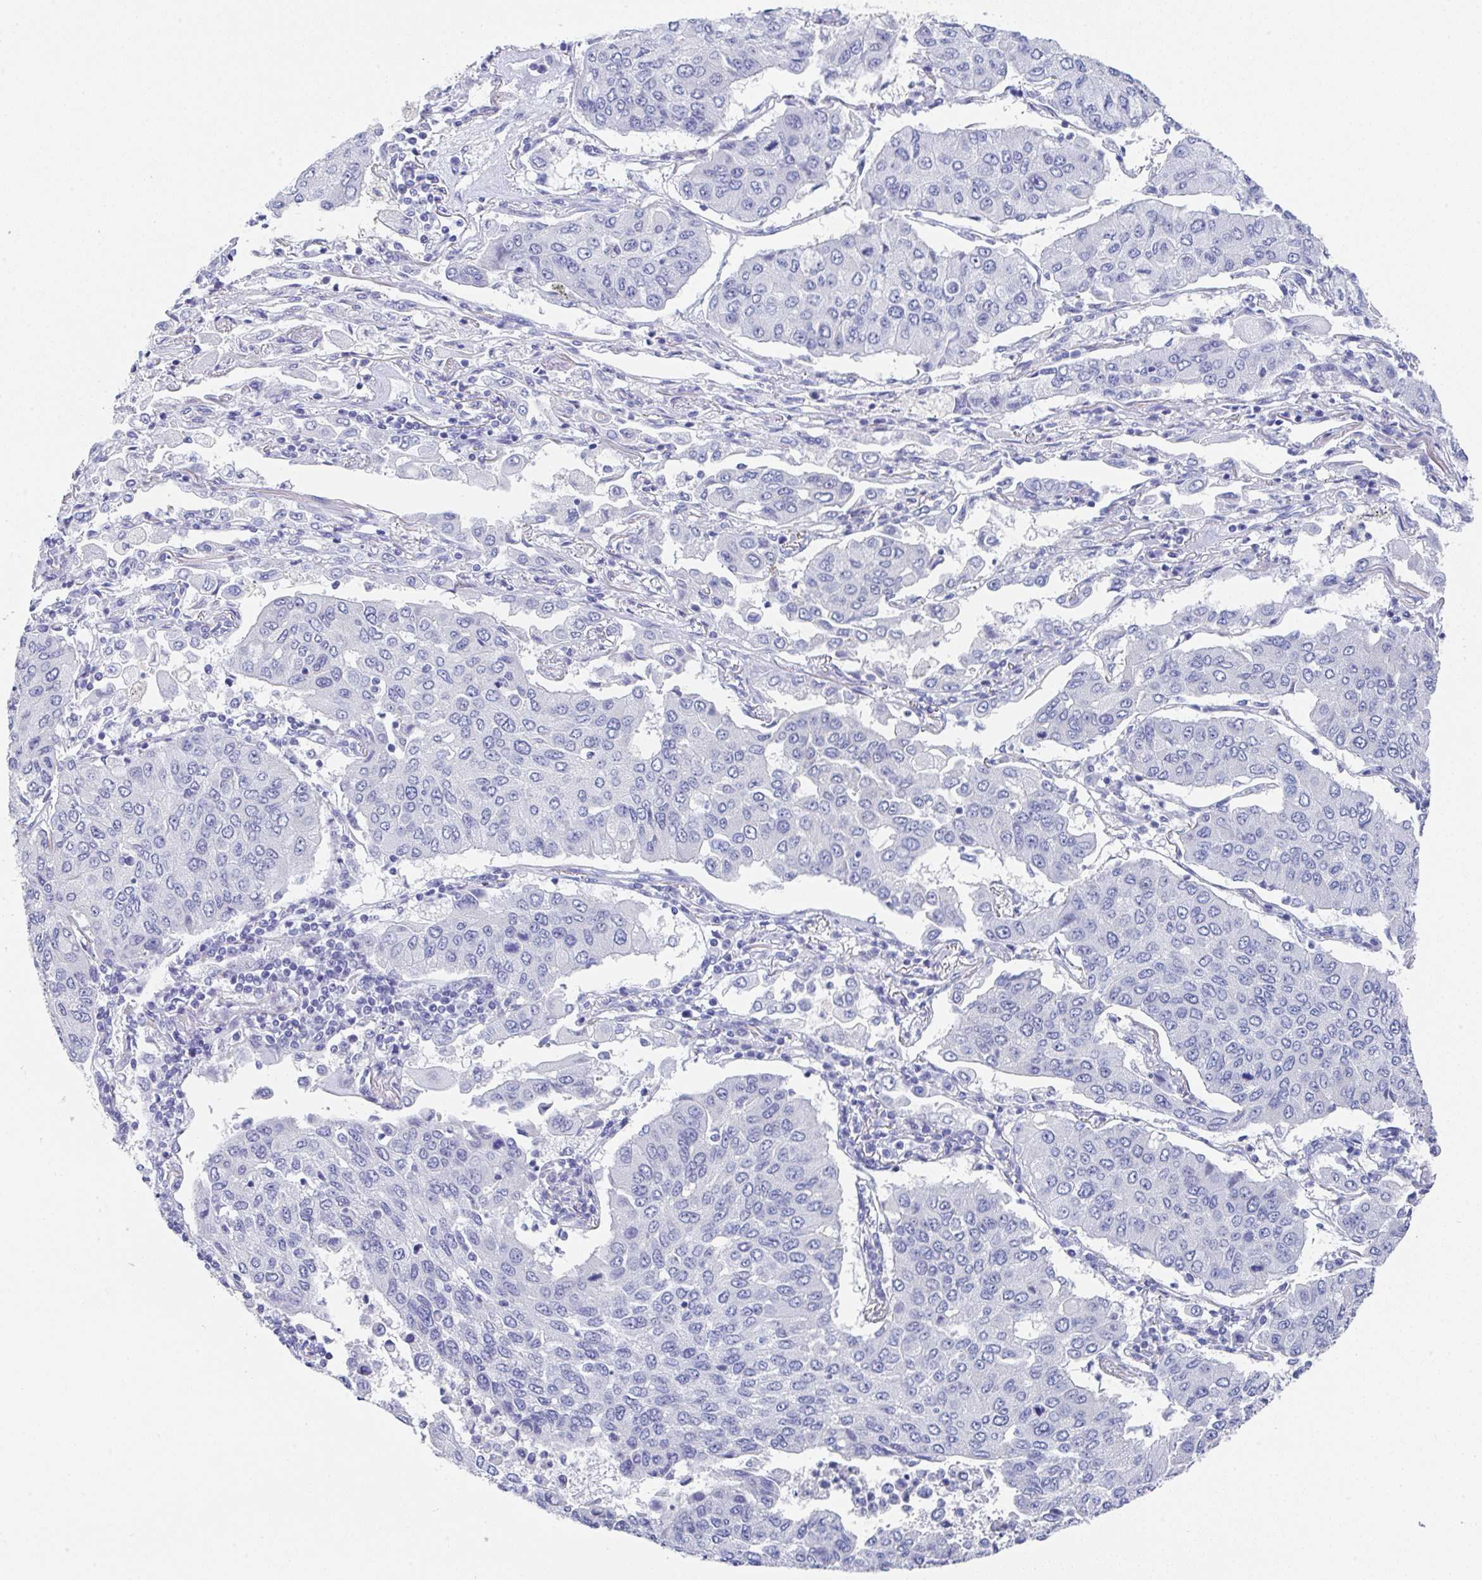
{"staining": {"intensity": "negative", "quantity": "none", "location": "none"}, "tissue": "lung cancer", "cell_type": "Tumor cells", "image_type": "cancer", "snomed": [{"axis": "morphology", "description": "Squamous cell carcinoma, NOS"}, {"axis": "topography", "description": "Lung"}], "caption": "IHC image of neoplastic tissue: human lung cancer (squamous cell carcinoma) stained with DAB reveals no significant protein staining in tumor cells.", "gene": "TNFRSF8", "patient": {"sex": "male", "age": 74}}